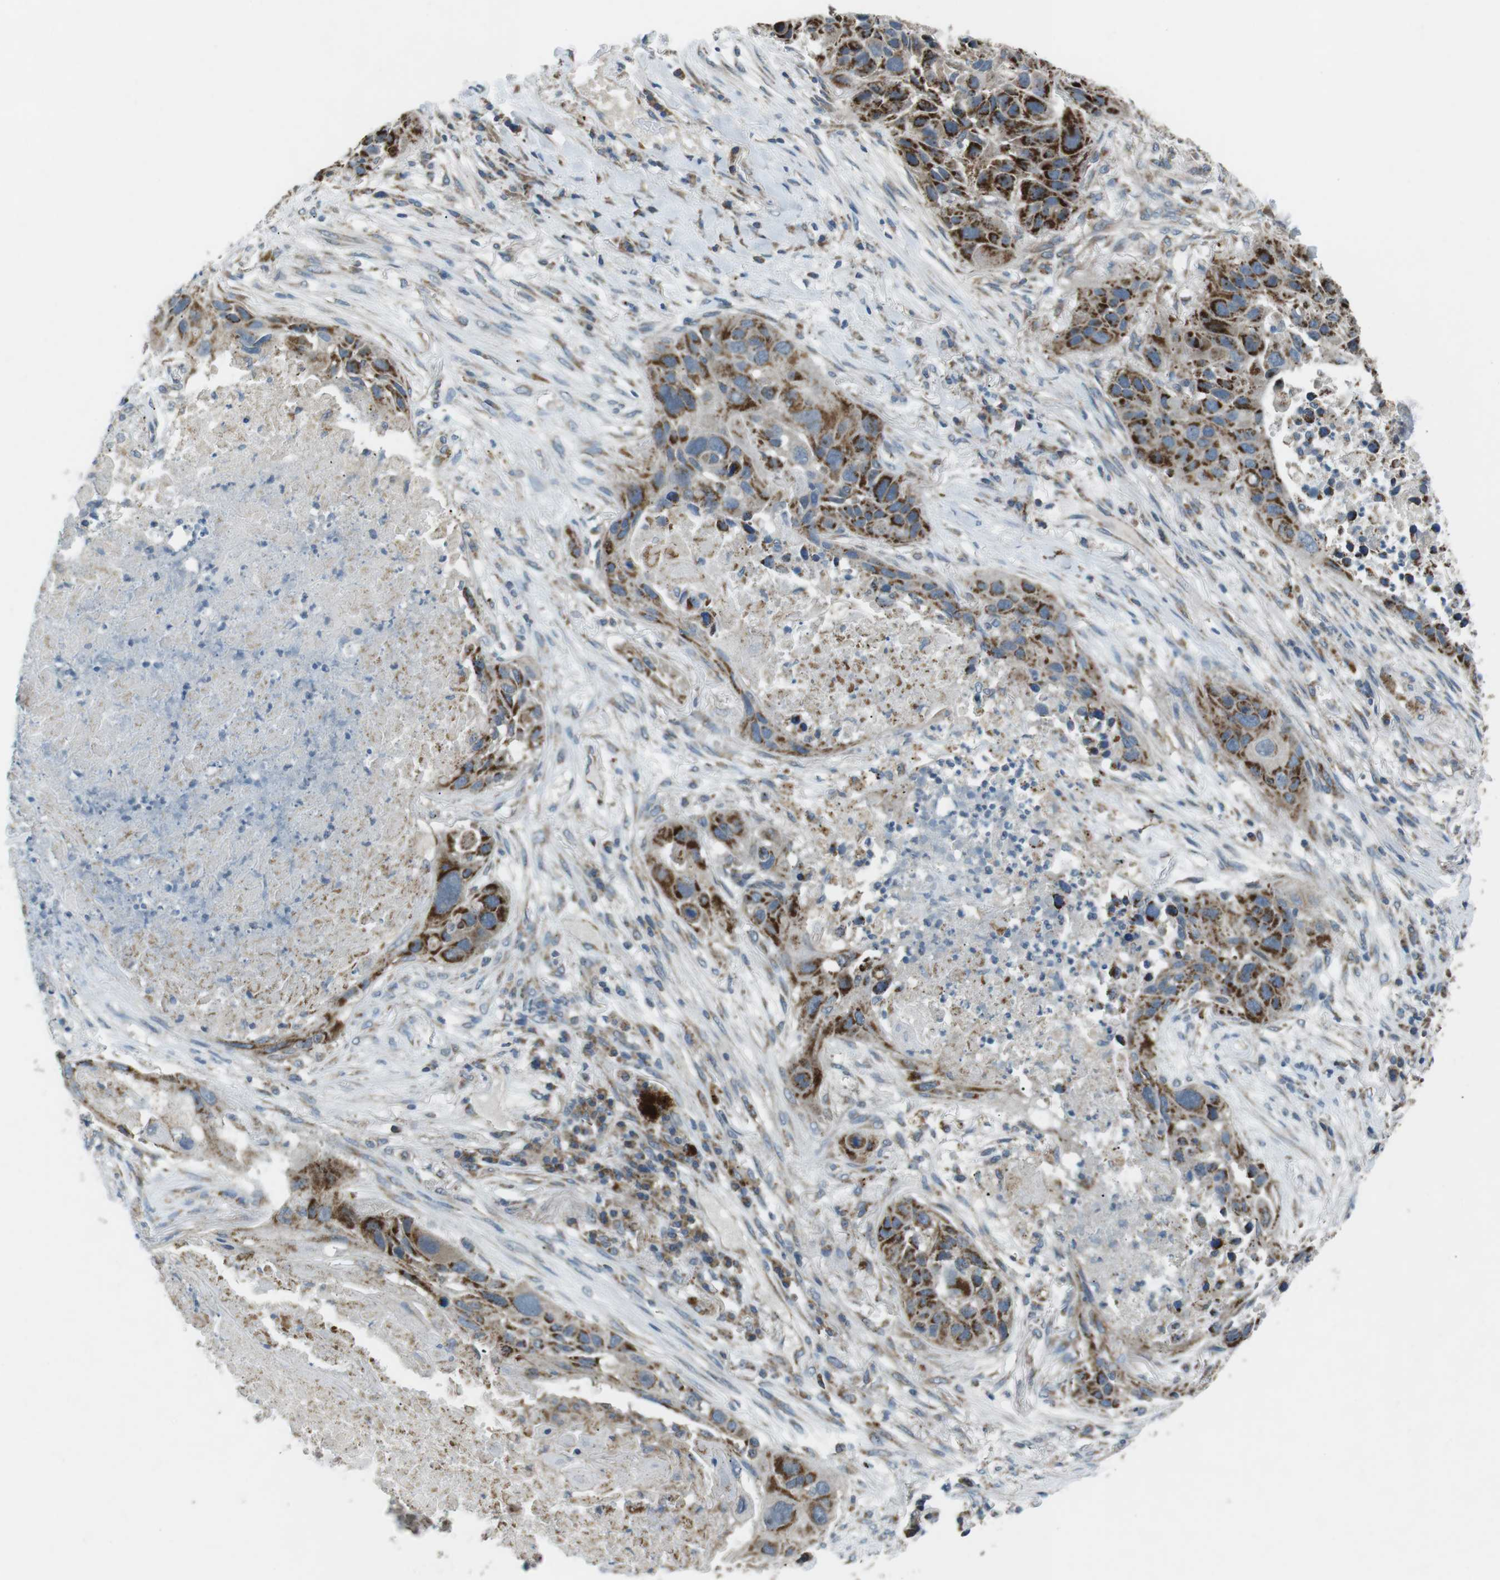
{"staining": {"intensity": "strong", "quantity": ">75%", "location": "cytoplasmic/membranous"}, "tissue": "lung cancer", "cell_type": "Tumor cells", "image_type": "cancer", "snomed": [{"axis": "morphology", "description": "Squamous cell carcinoma, NOS"}, {"axis": "topography", "description": "Lung"}], "caption": "Immunohistochemical staining of human squamous cell carcinoma (lung) reveals strong cytoplasmic/membranous protein positivity in about >75% of tumor cells.", "gene": "BACE1", "patient": {"sex": "male", "age": 57}}